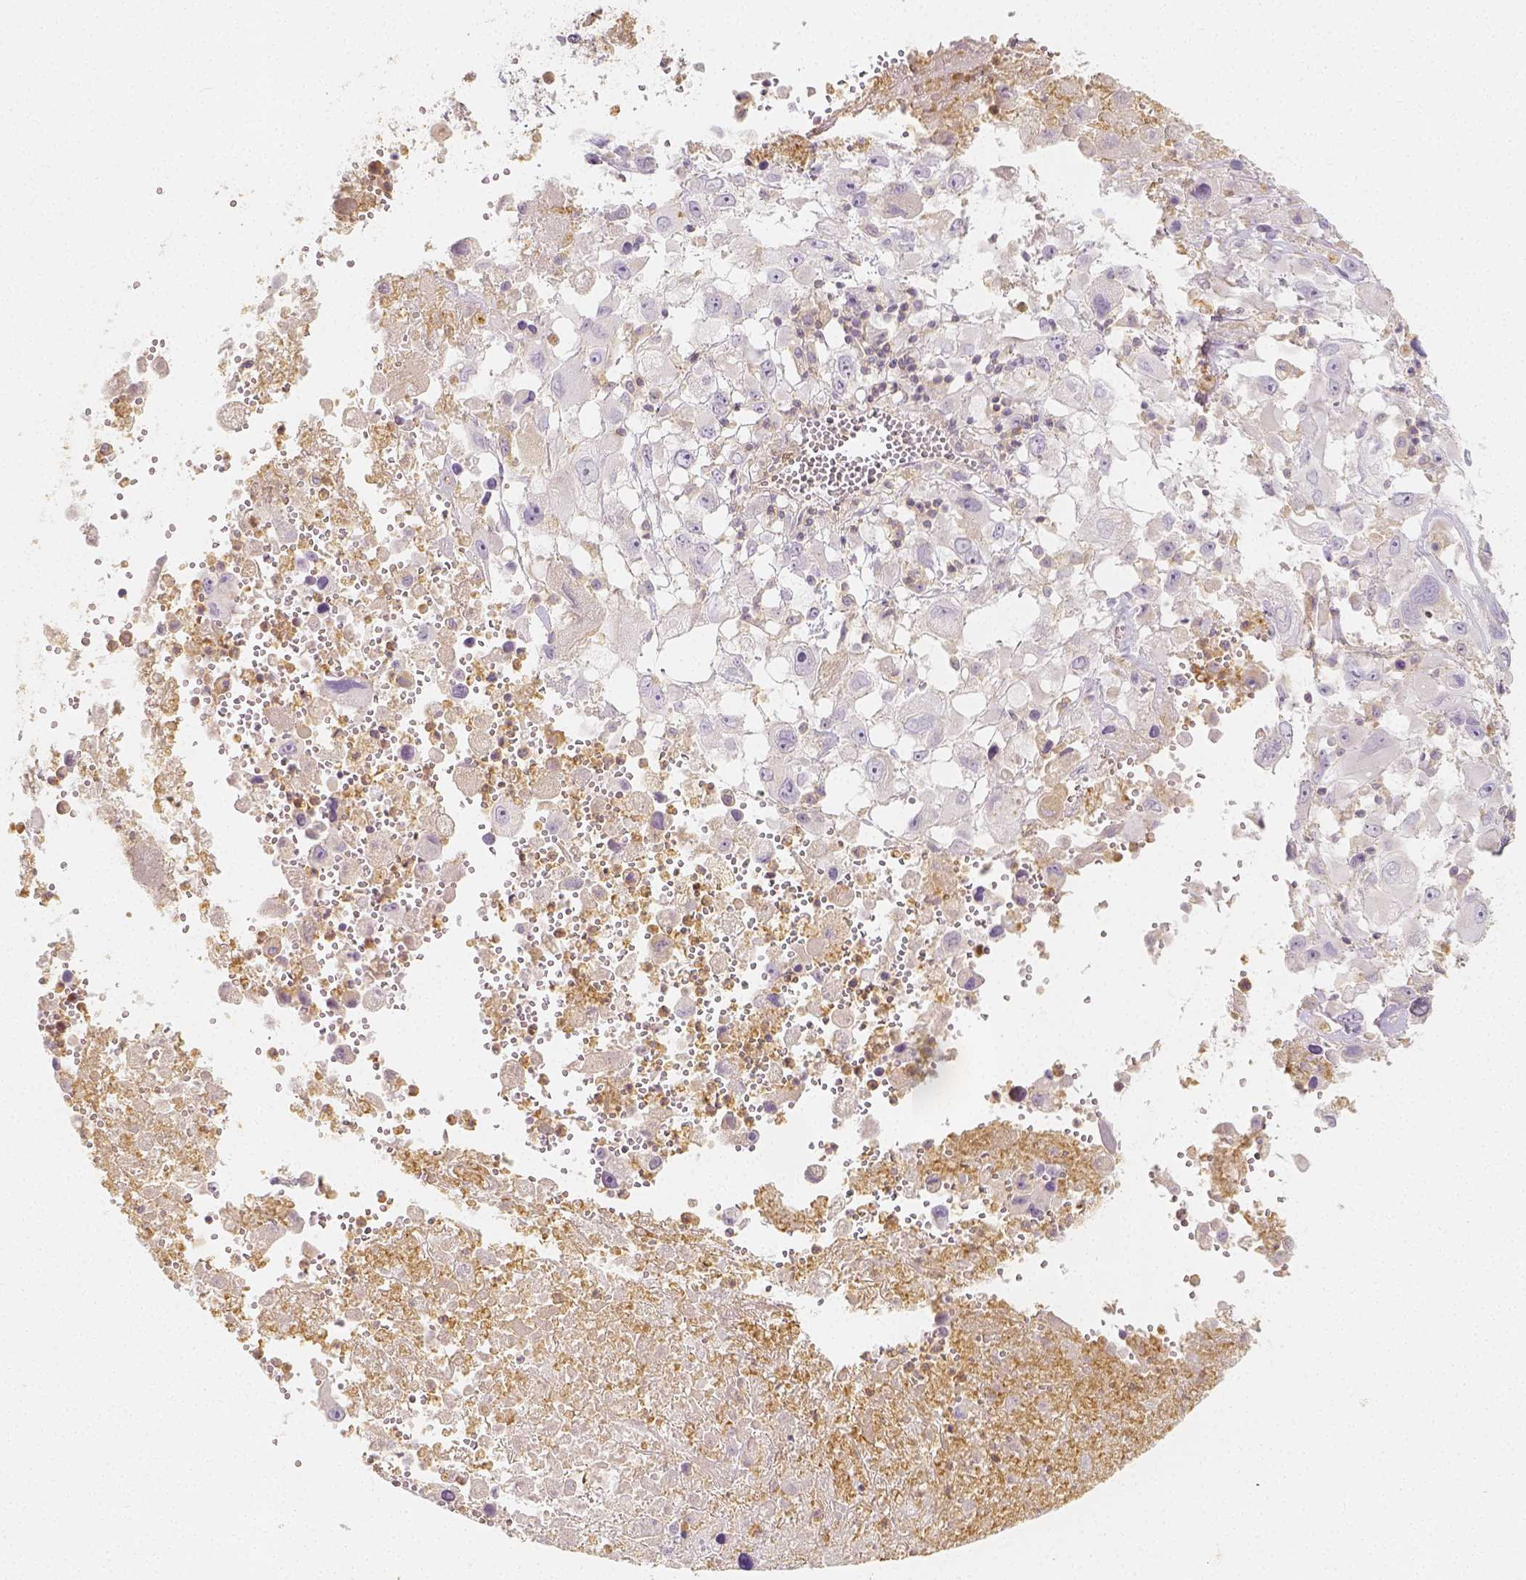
{"staining": {"intensity": "negative", "quantity": "none", "location": "none"}, "tissue": "melanoma", "cell_type": "Tumor cells", "image_type": "cancer", "snomed": [{"axis": "morphology", "description": "Malignant melanoma, Metastatic site"}, {"axis": "topography", "description": "Soft tissue"}], "caption": "Immunohistochemistry (IHC) photomicrograph of melanoma stained for a protein (brown), which demonstrates no expression in tumor cells. Nuclei are stained in blue.", "gene": "PTPRJ", "patient": {"sex": "male", "age": 50}}